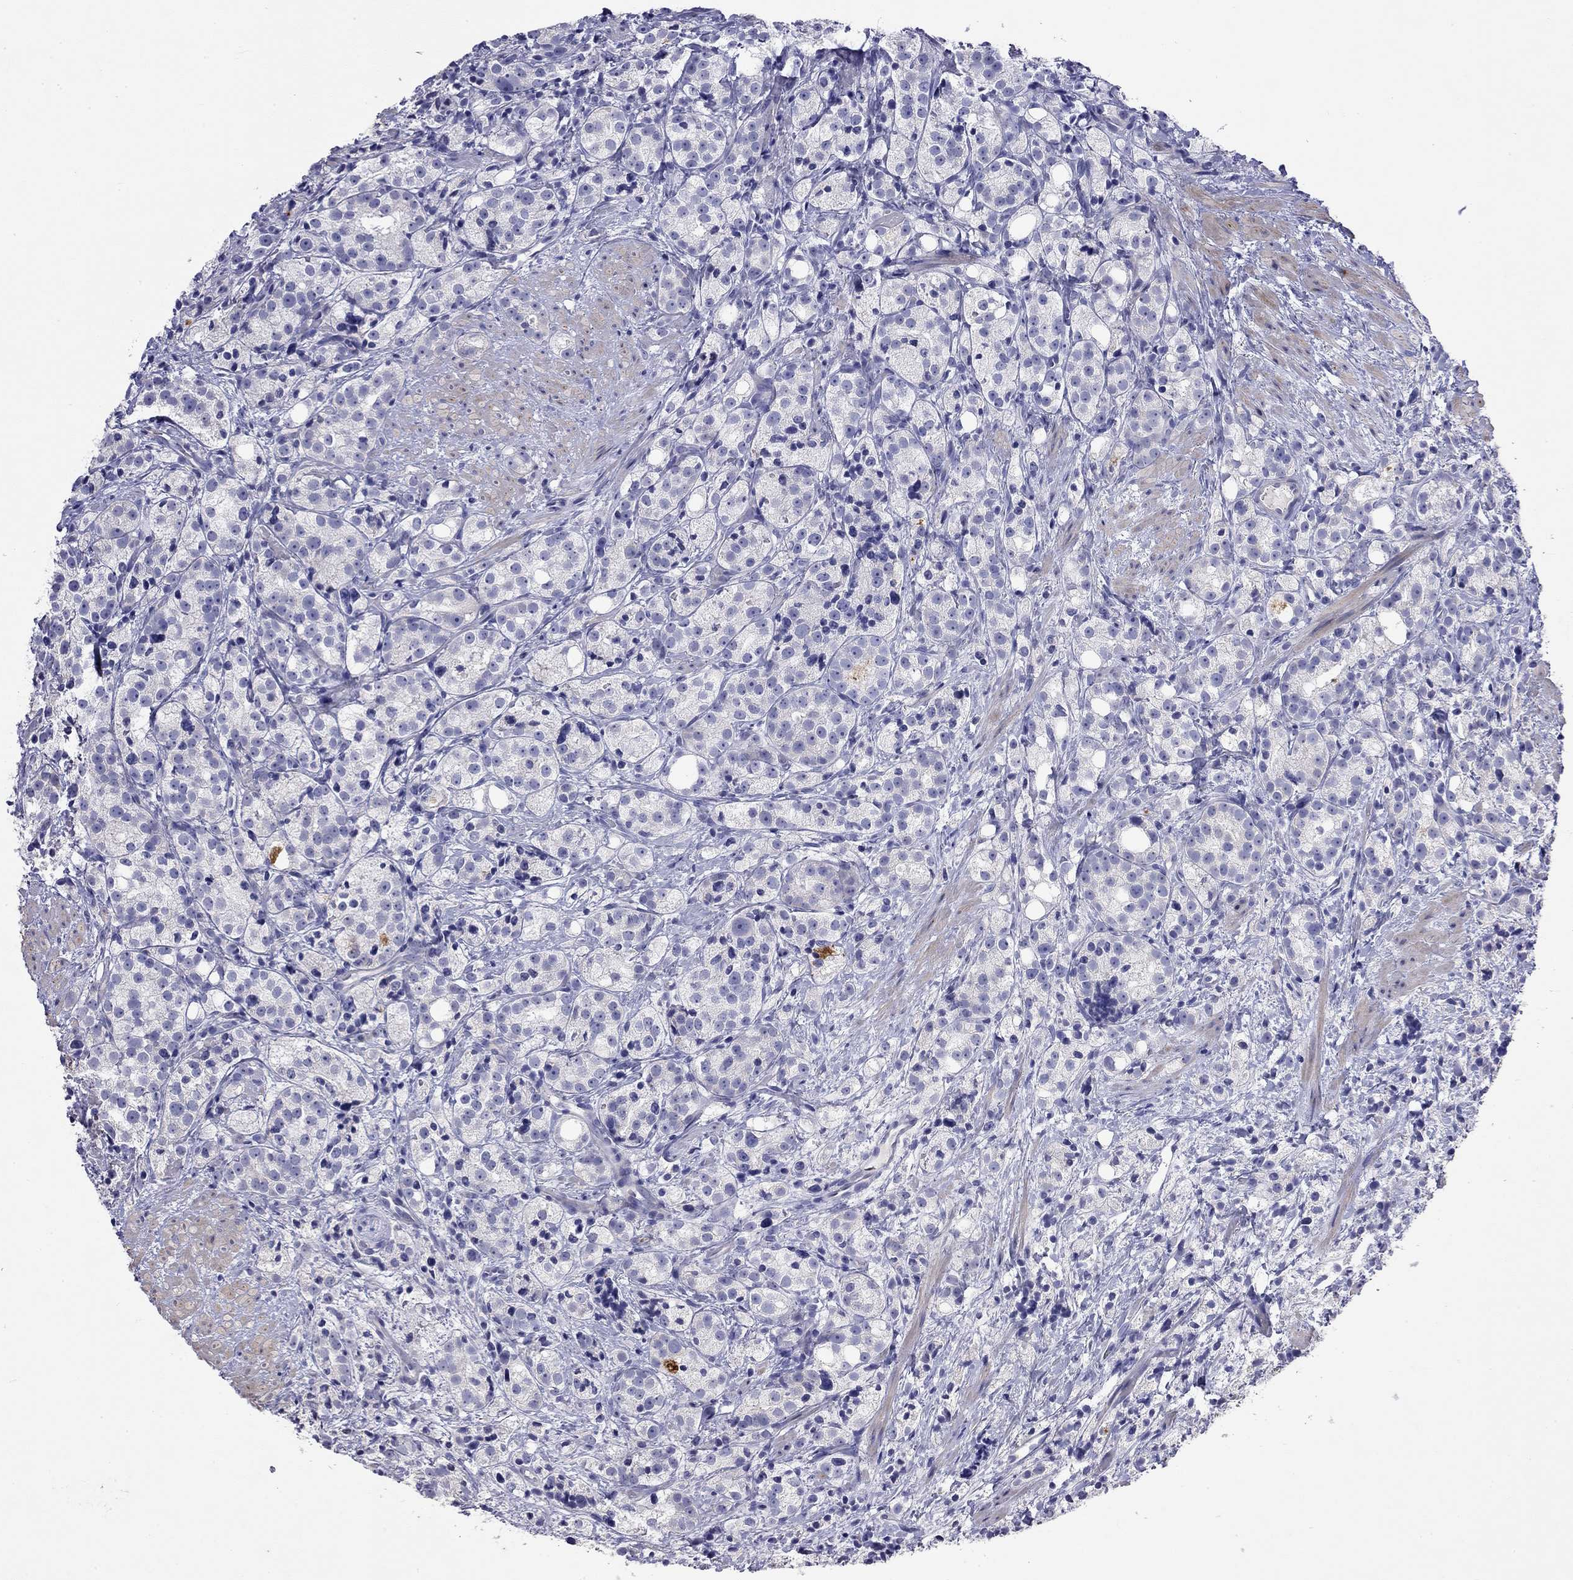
{"staining": {"intensity": "negative", "quantity": "none", "location": "none"}, "tissue": "prostate cancer", "cell_type": "Tumor cells", "image_type": "cancer", "snomed": [{"axis": "morphology", "description": "Adenocarcinoma, High grade"}, {"axis": "topography", "description": "Prostate"}], "caption": "Human prostate adenocarcinoma (high-grade) stained for a protein using immunohistochemistry (IHC) reveals no positivity in tumor cells.", "gene": "GNAT3", "patient": {"sex": "male", "age": 53}}